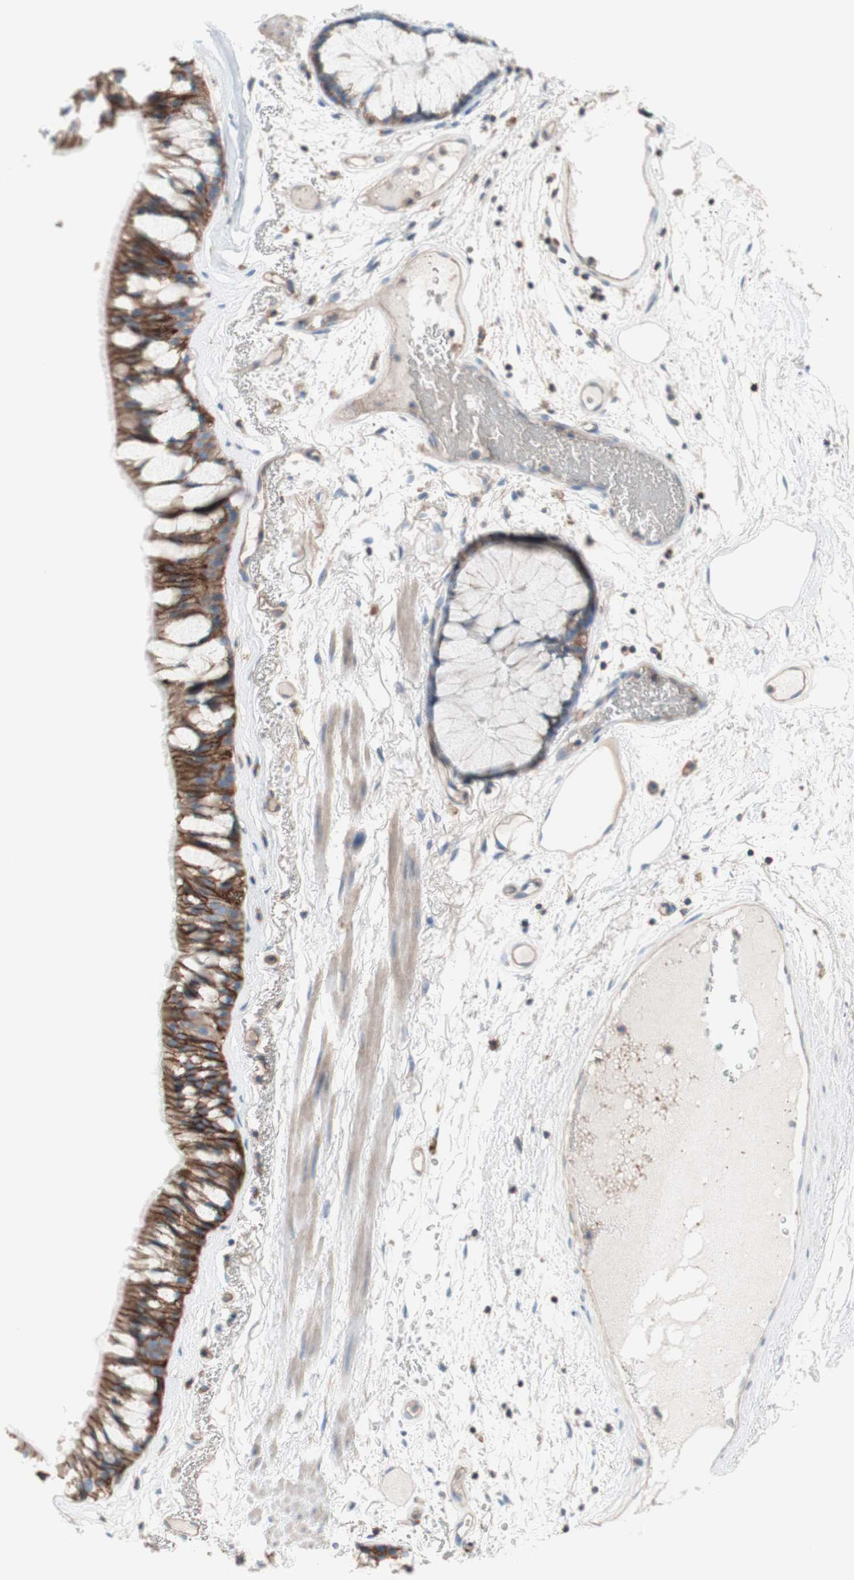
{"staining": {"intensity": "moderate", "quantity": ">75%", "location": "cytoplasmic/membranous"}, "tissue": "bronchus", "cell_type": "Respiratory epithelial cells", "image_type": "normal", "snomed": [{"axis": "morphology", "description": "Normal tissue, NOS"}, {"axis": "topography", "description": "Bronchus"}], "caption": "This micrograph demonstrates immunohistochemistry staining of benign human bronchus, with medium moderate cytoplasmic/membranous staining in about >75% of respiratory epithelial cells.", "gene": "CD46", "patient": {"sex": "male", "age": 66}}